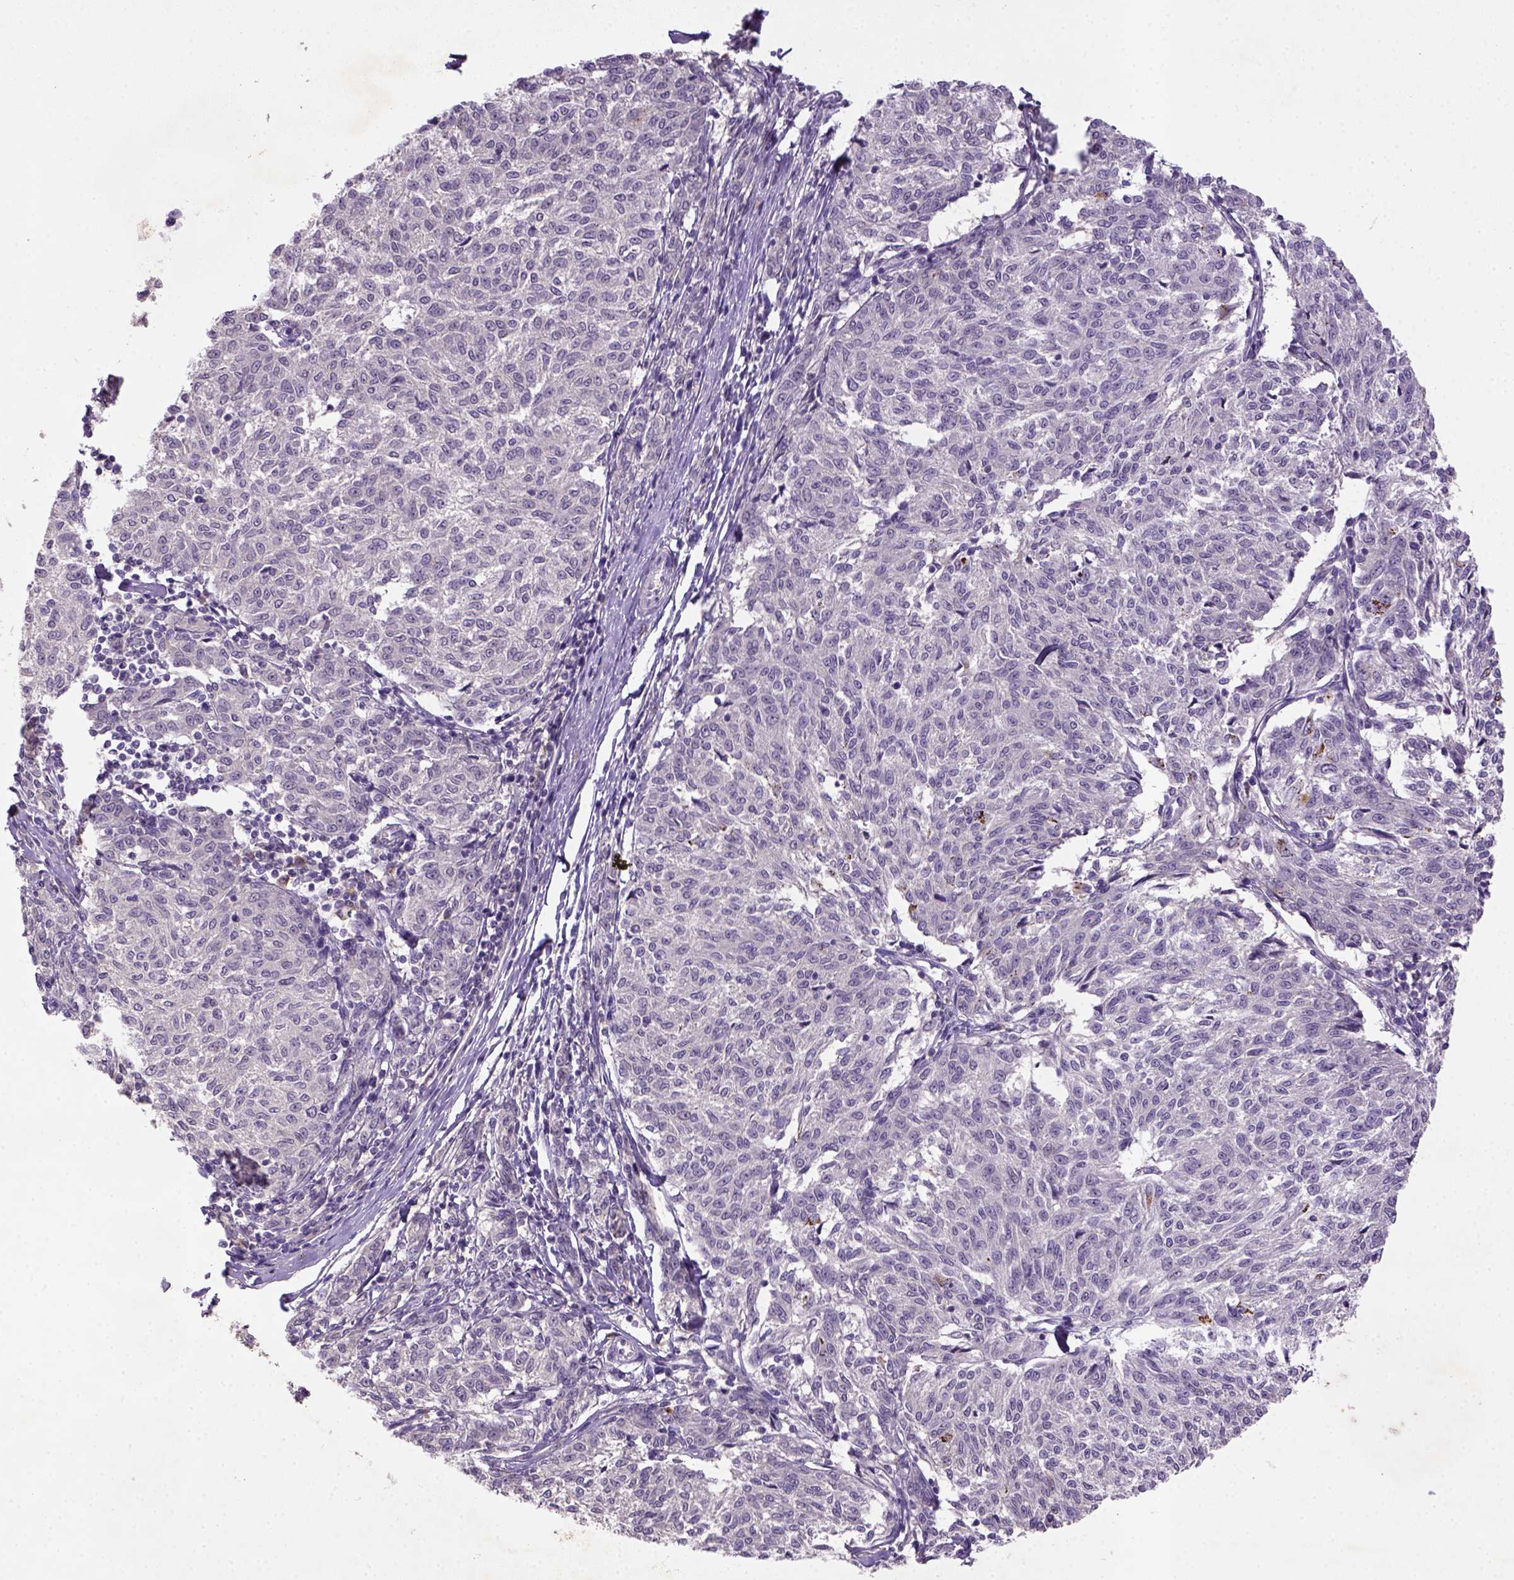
{"staining": {"intensity": "negative", "quantity": "none", "location": "none"}, "tissue": "melanoma", "cell_type": "Tumor cells", "image_type": "cancer", "snomed": [{"axis": "morphology", "description": "Malignant melanoma, NOS"}, {"axis": "topography", "description": "Skin"}], "caption": "IHC photomicrograph of melanoma stained for a protein (brown), which demonstrates no staining in tumor cells. The staining is performed using DAB brown chromogen with nuclei counter-stained in using hematoxylin.", "gene": "NLGN2", "patient": {"sex": "female", "age": 72}}